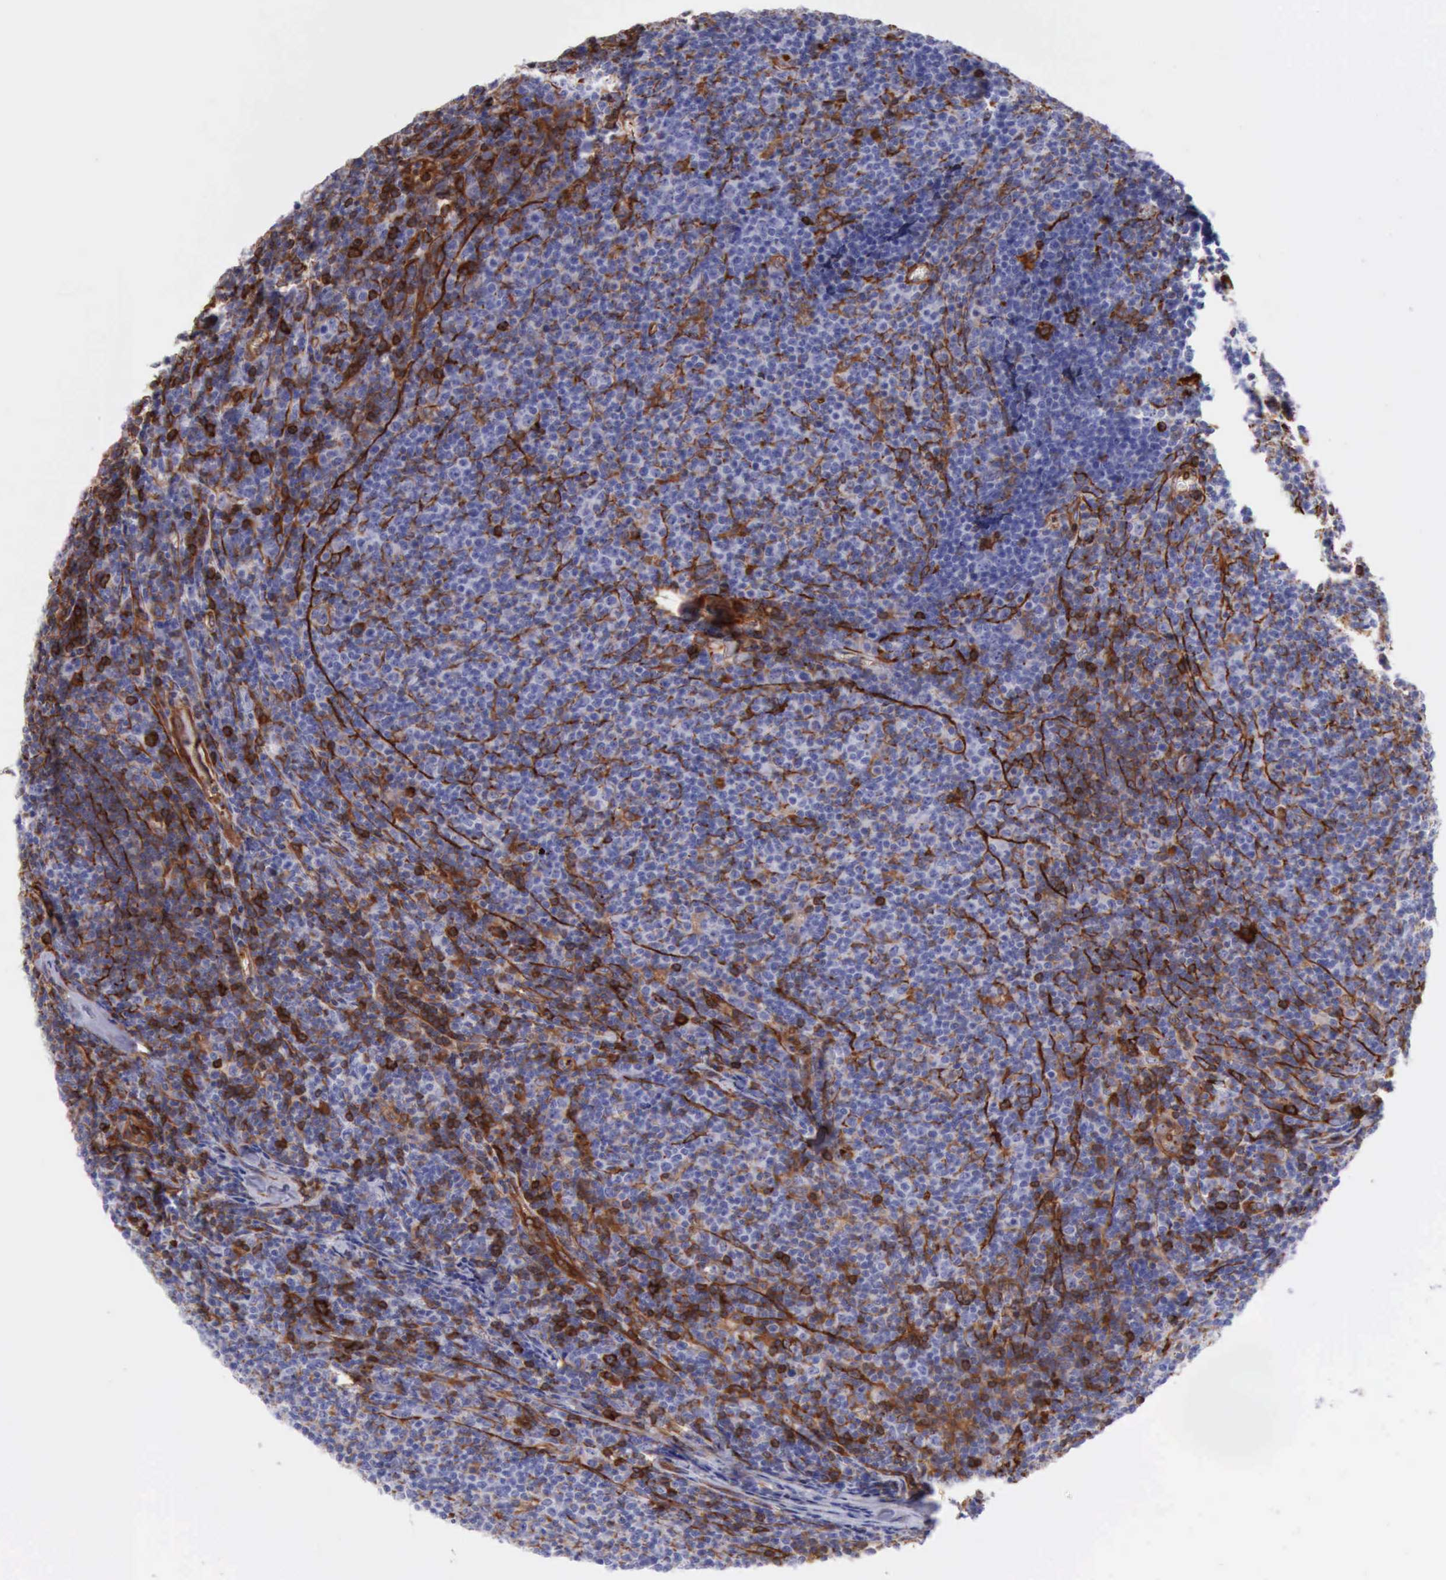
{"staining": {"intensity": "weak", "quantity": "25%-75%", "location": "cytoplasmic/membranous"}, "tissue": "lymphoma", "cell_type": "Tumor cells", "image_type": "cancer", "snomed": [{"axis": "morphology", "description": "Malignant lymphoma, non-Hodgkin's type, Low grade"}, {"axis": "topography", "description": "Lymph node"}], "caption": "Lymphoma was stained to show a protein in brown. There is low levels of weak cytoplasmic/membranous expression in about 25%-75% of tumor cells.", "gene": "FLNA", "patient": {"sex": "male", "age": 74}}